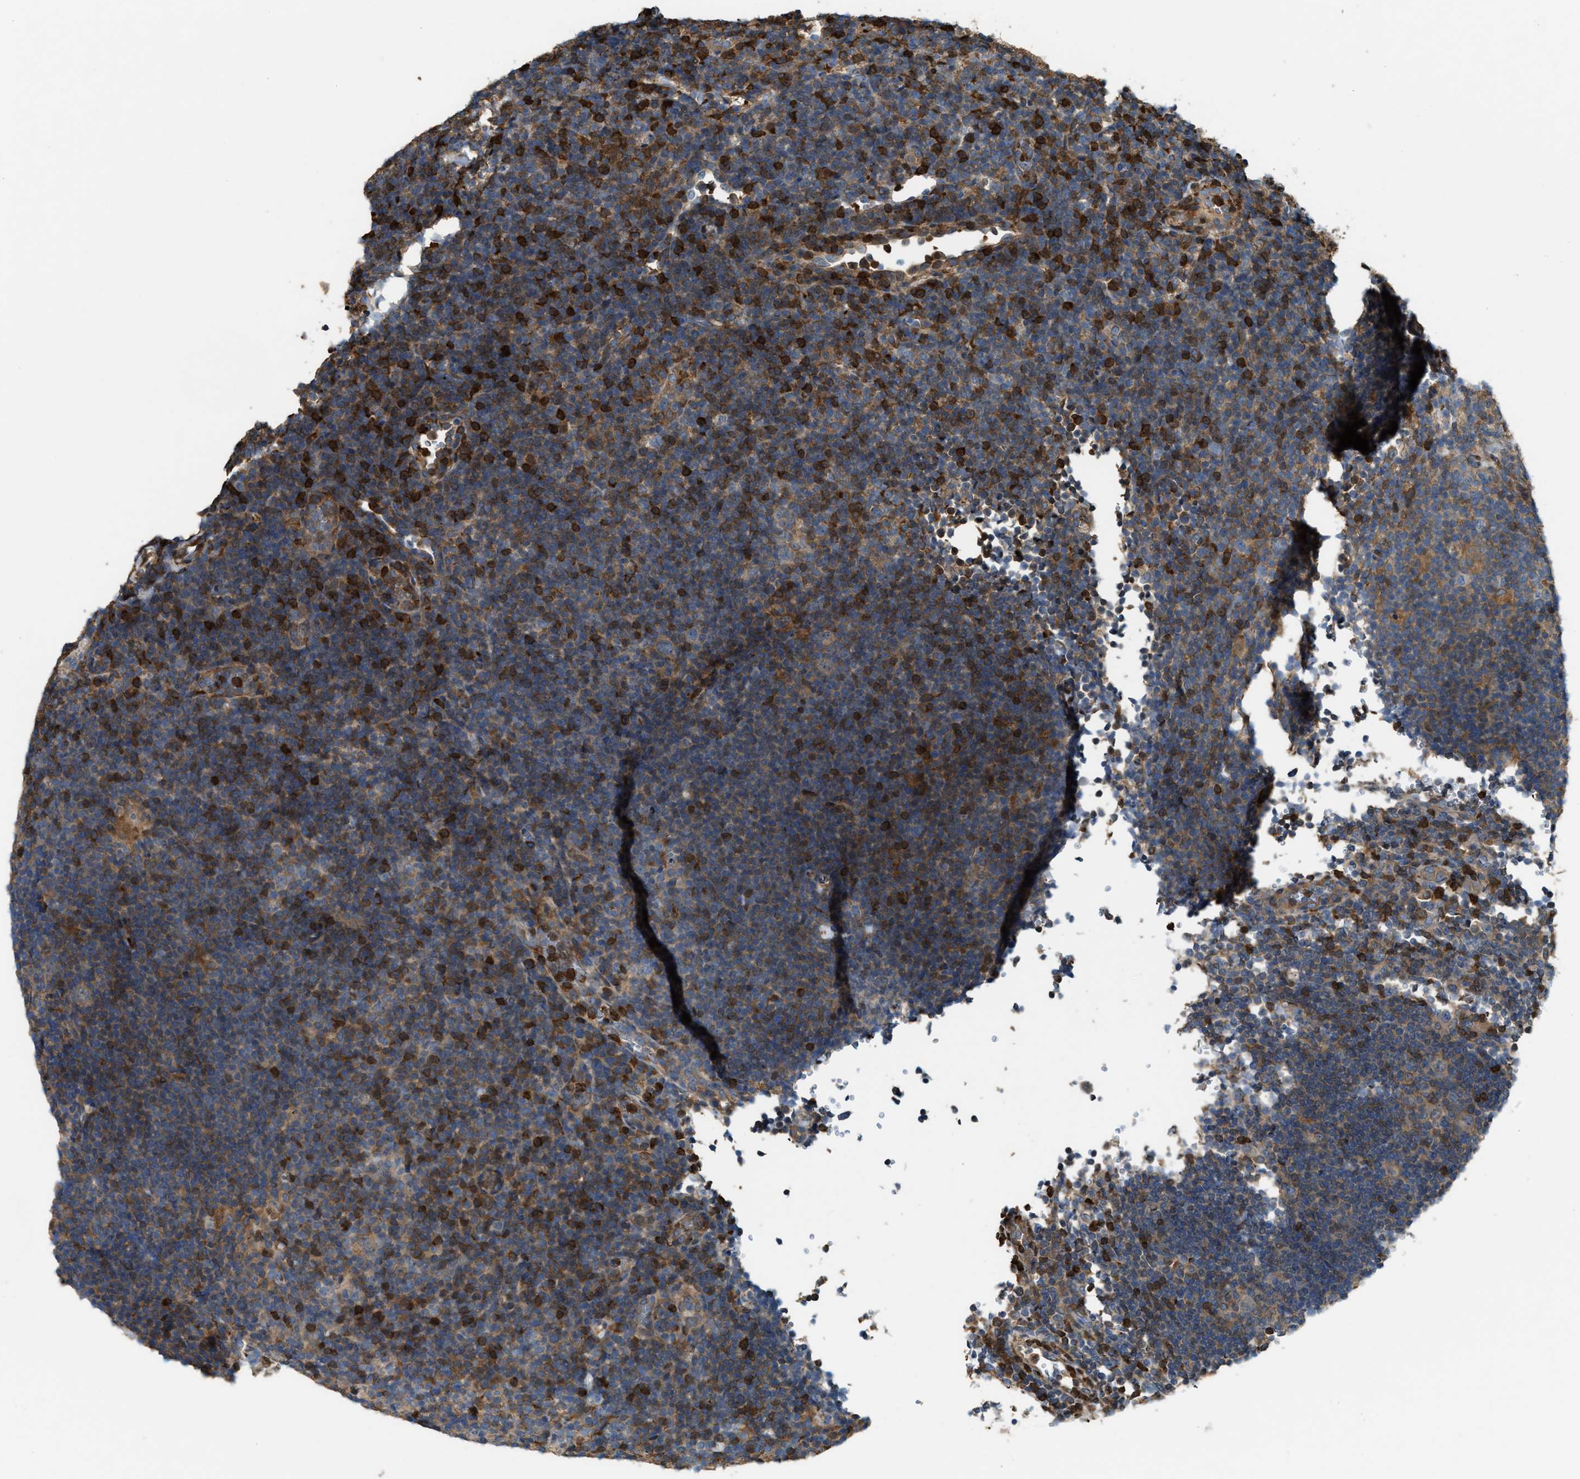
{"staining": {"intensity": "weak", "quantity": ">75%", "location": "cytoplasmic/membranous"}, "tissue": "lymphoma", "cell_type": "Tumor cells", "image_type": "cancer", "snomed": [{"axis": "morphology", "description": "Hodgkin's disease, NOS"}, {"axis": "topography", "description": "Lymph node"}], "caption": "Protein expression analysis of Hodgkin's disease shows weak cytoplasmic/membranous staining in approximately >75% of tumor cells.", "gene": "SERPINB5", "patient": {"sex": "female", "age": 57}}